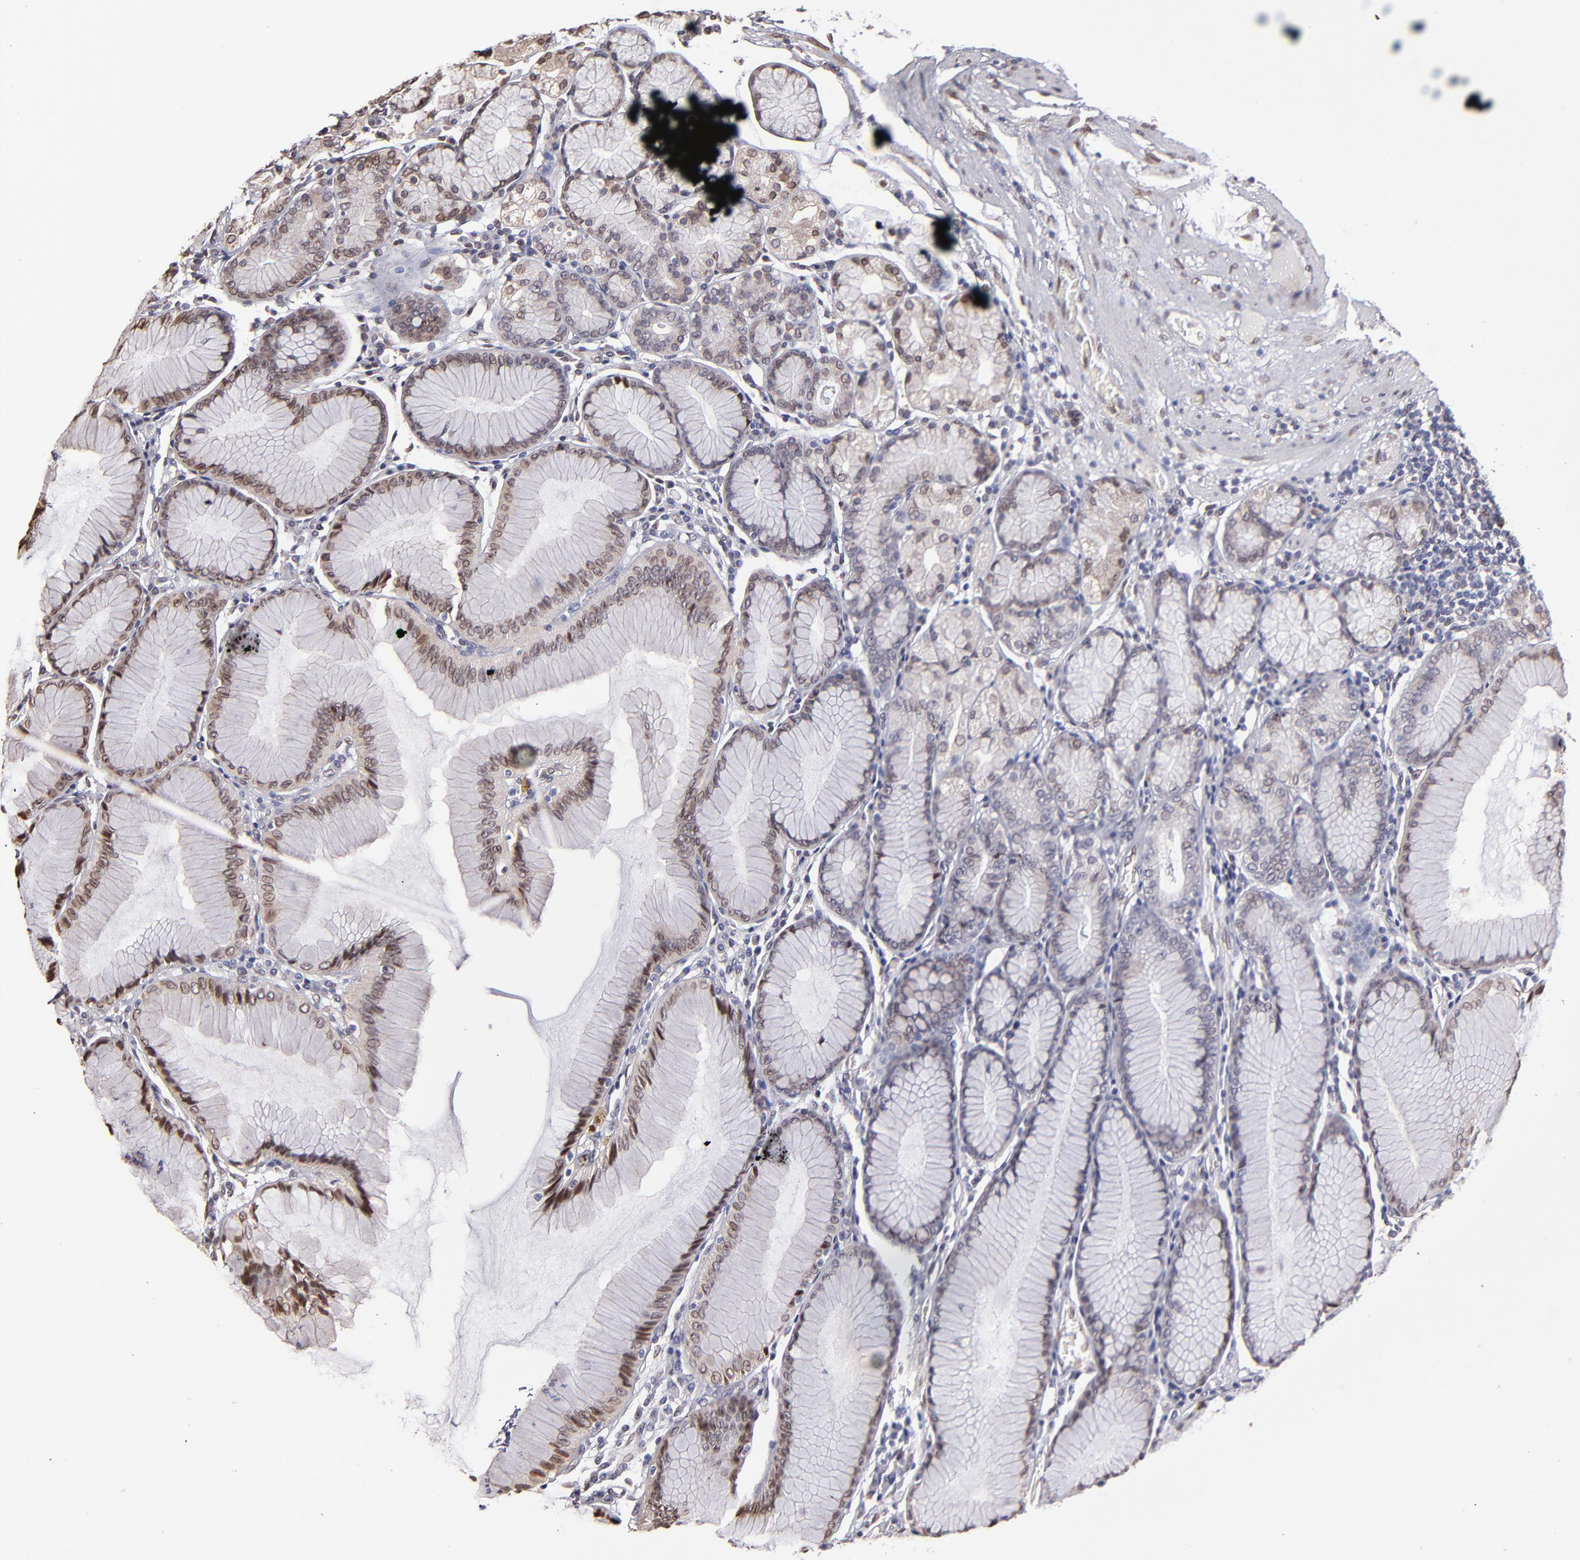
{"staining": {"intensity": "weak", "quantity": "25%-75%", "location": "cytoplasmic/membranous,nuclear"}, "tissue": "stomach", "cell_type": "Glandular cells", "image_type": "normal", "snomed": [{"axis": "morphology", "description": "Normal tissue, NOS"}, {"axis": "topography", "description": "Stomach, lower"}], "caption": "A brown stain labels weak cytoplasmic/membranous,nuclear expression of a protein in glandular cells of unremarkable stomach.", "gene": "PUM3", "patient": {"sex": "female", "age": 93}}